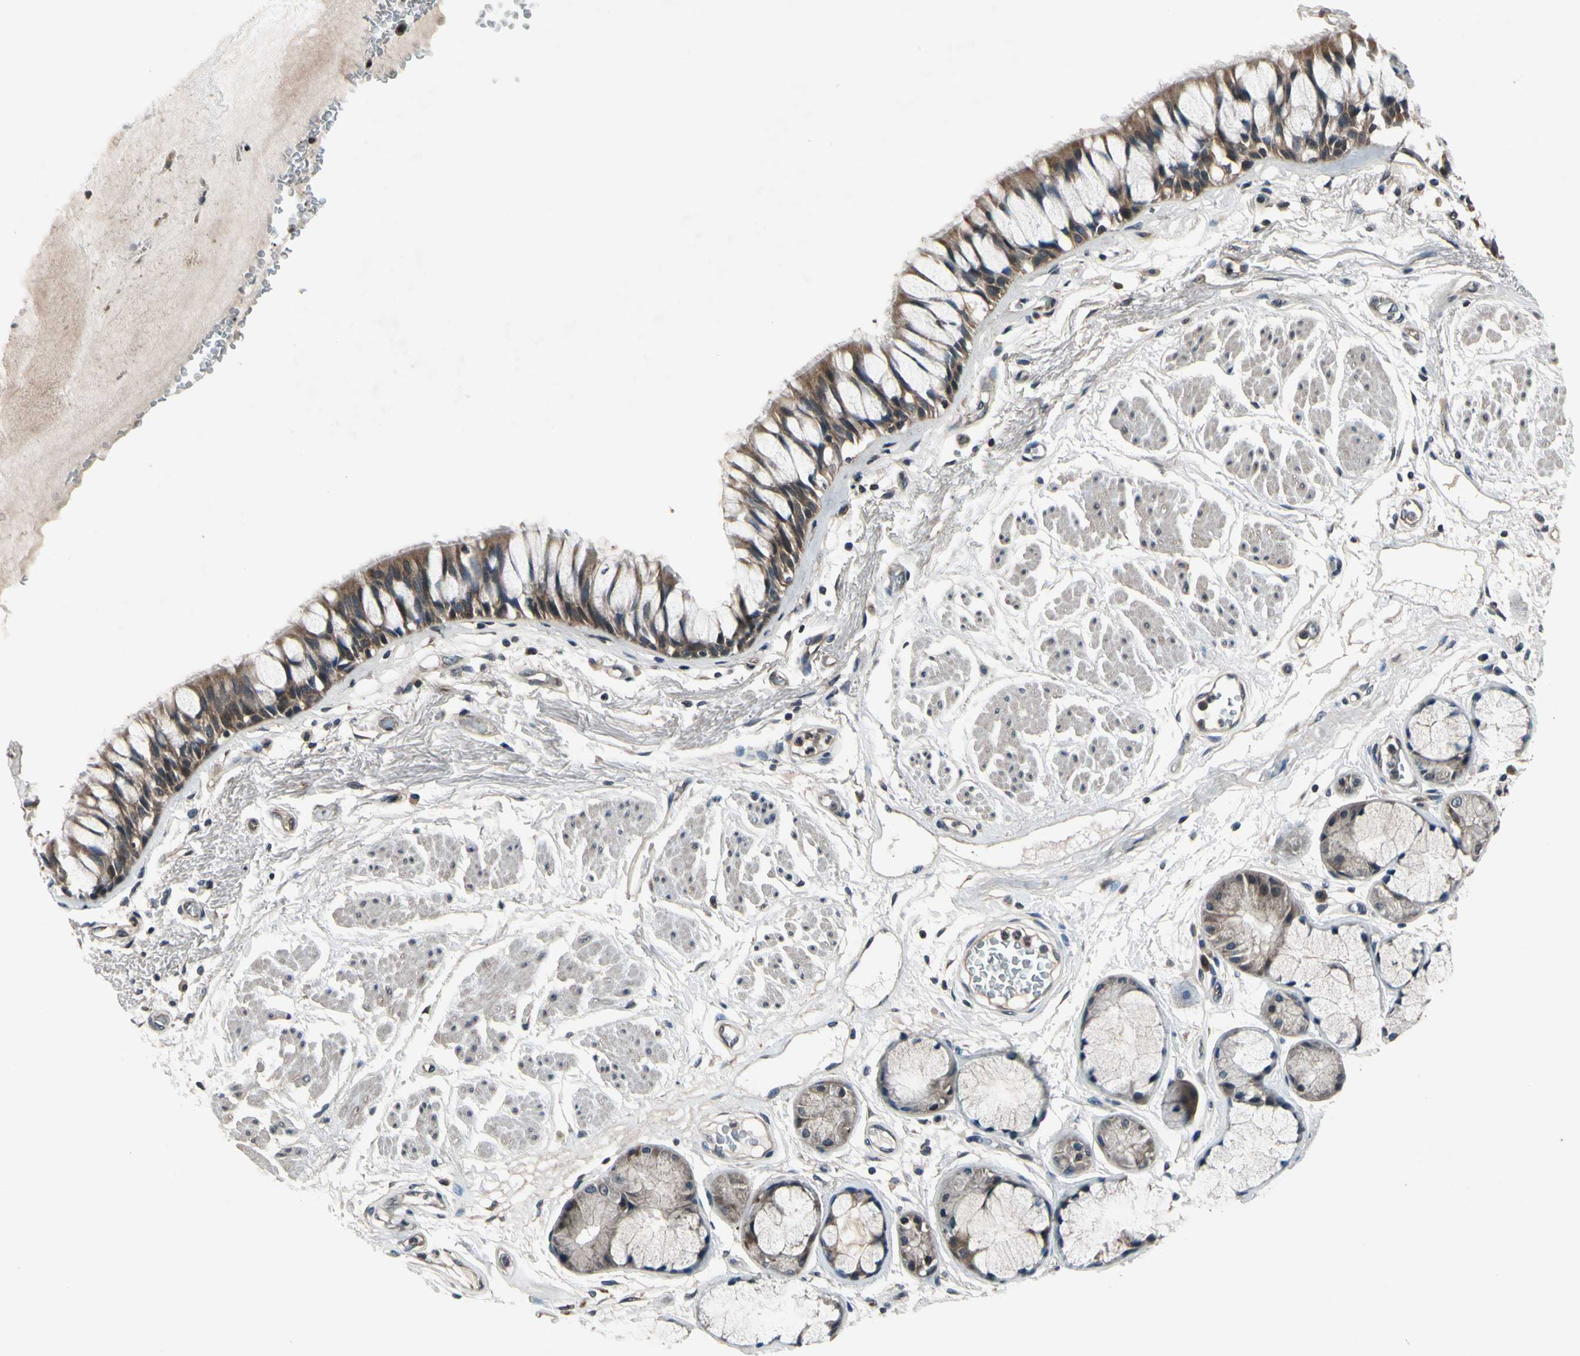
{"staining": {"intensity": "moderate", "quantity": ">75%", "location": "cytoplasmic/membranous"}, "tissue": "bronchus", "cell_type": "Respiratory epithelial cells", "image_type": "normal", "snomed": [{"axis": "morphology", "description": "Normal tissue, NOS"}, {"axis": "topography", "description": "Bronchus"}], "caption": "Bronchus stained with DAB (3,3'-diaminobenzidine) immunohistochemistry demonstrates medium levels of moderate cytoplasmic/membranous expression in approximately >75% of respiratory epithelial cells.", "gene": "MBTPS2", "patient": {"sex": "male", "age": 66}}